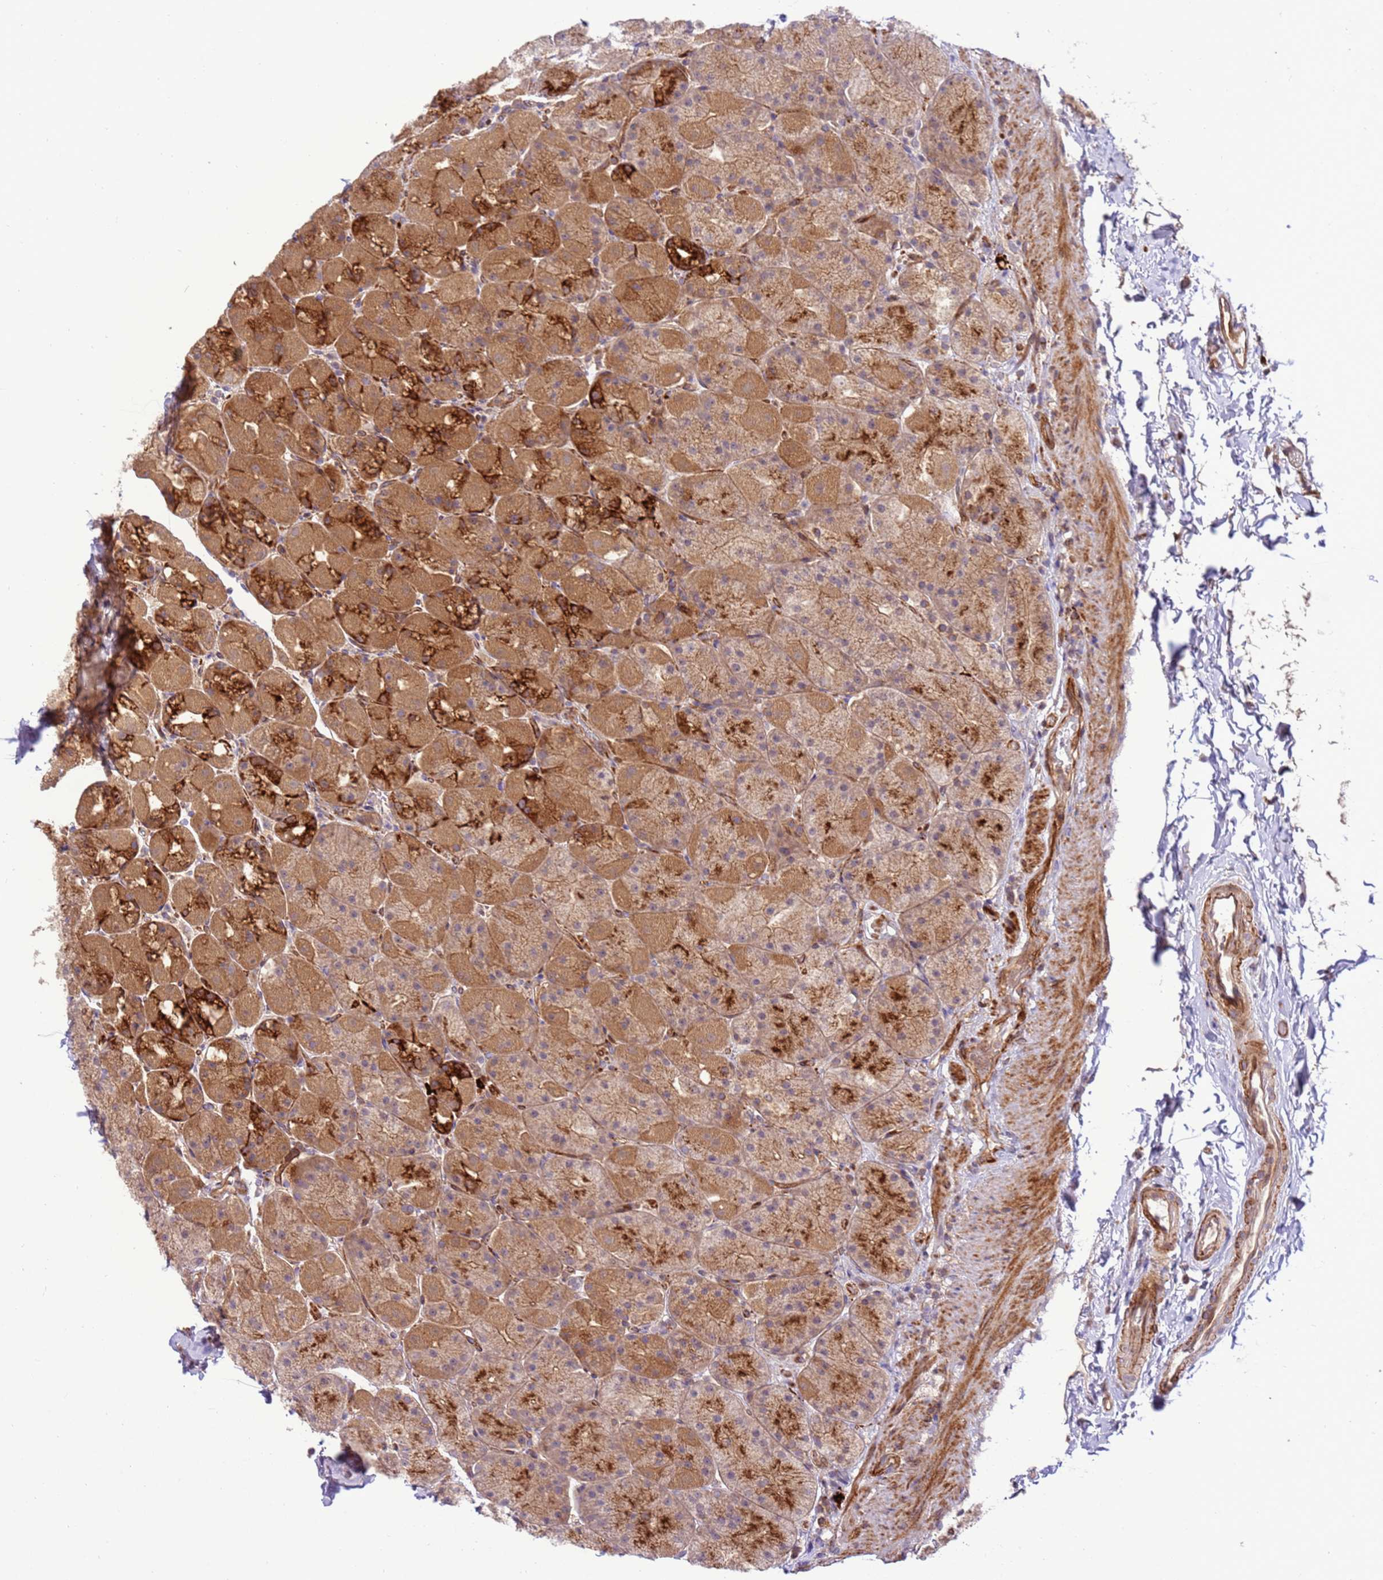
{"staining": {"intensity": "strong", "quantity": ">75%", "location": "cytoplasmic/membranous"}, "tissue": "stomach", "cell_type": "Glandular cells", "image_type": "normal", "snomed": [{"axis": "morphology", "description": "Normal tissue, NOS"}, {"axis": "topography", "description": "Stomach, upper"}, {"axis": "topography", "description": "Stomach, lower"}], "caption": "High-power microscopy captured an IHC photomicrograph of unremarkable stomach, revealing strong cytoplasmic/membranous positivity in about >75% of glandular cells. The protein of interest is stained brown, and the nuclei are stained in blue (DAB IHC with brightfield microscopy, high magnification).", "gene": "ZNF624", "patient": {"sex": "male", "age": 67}}